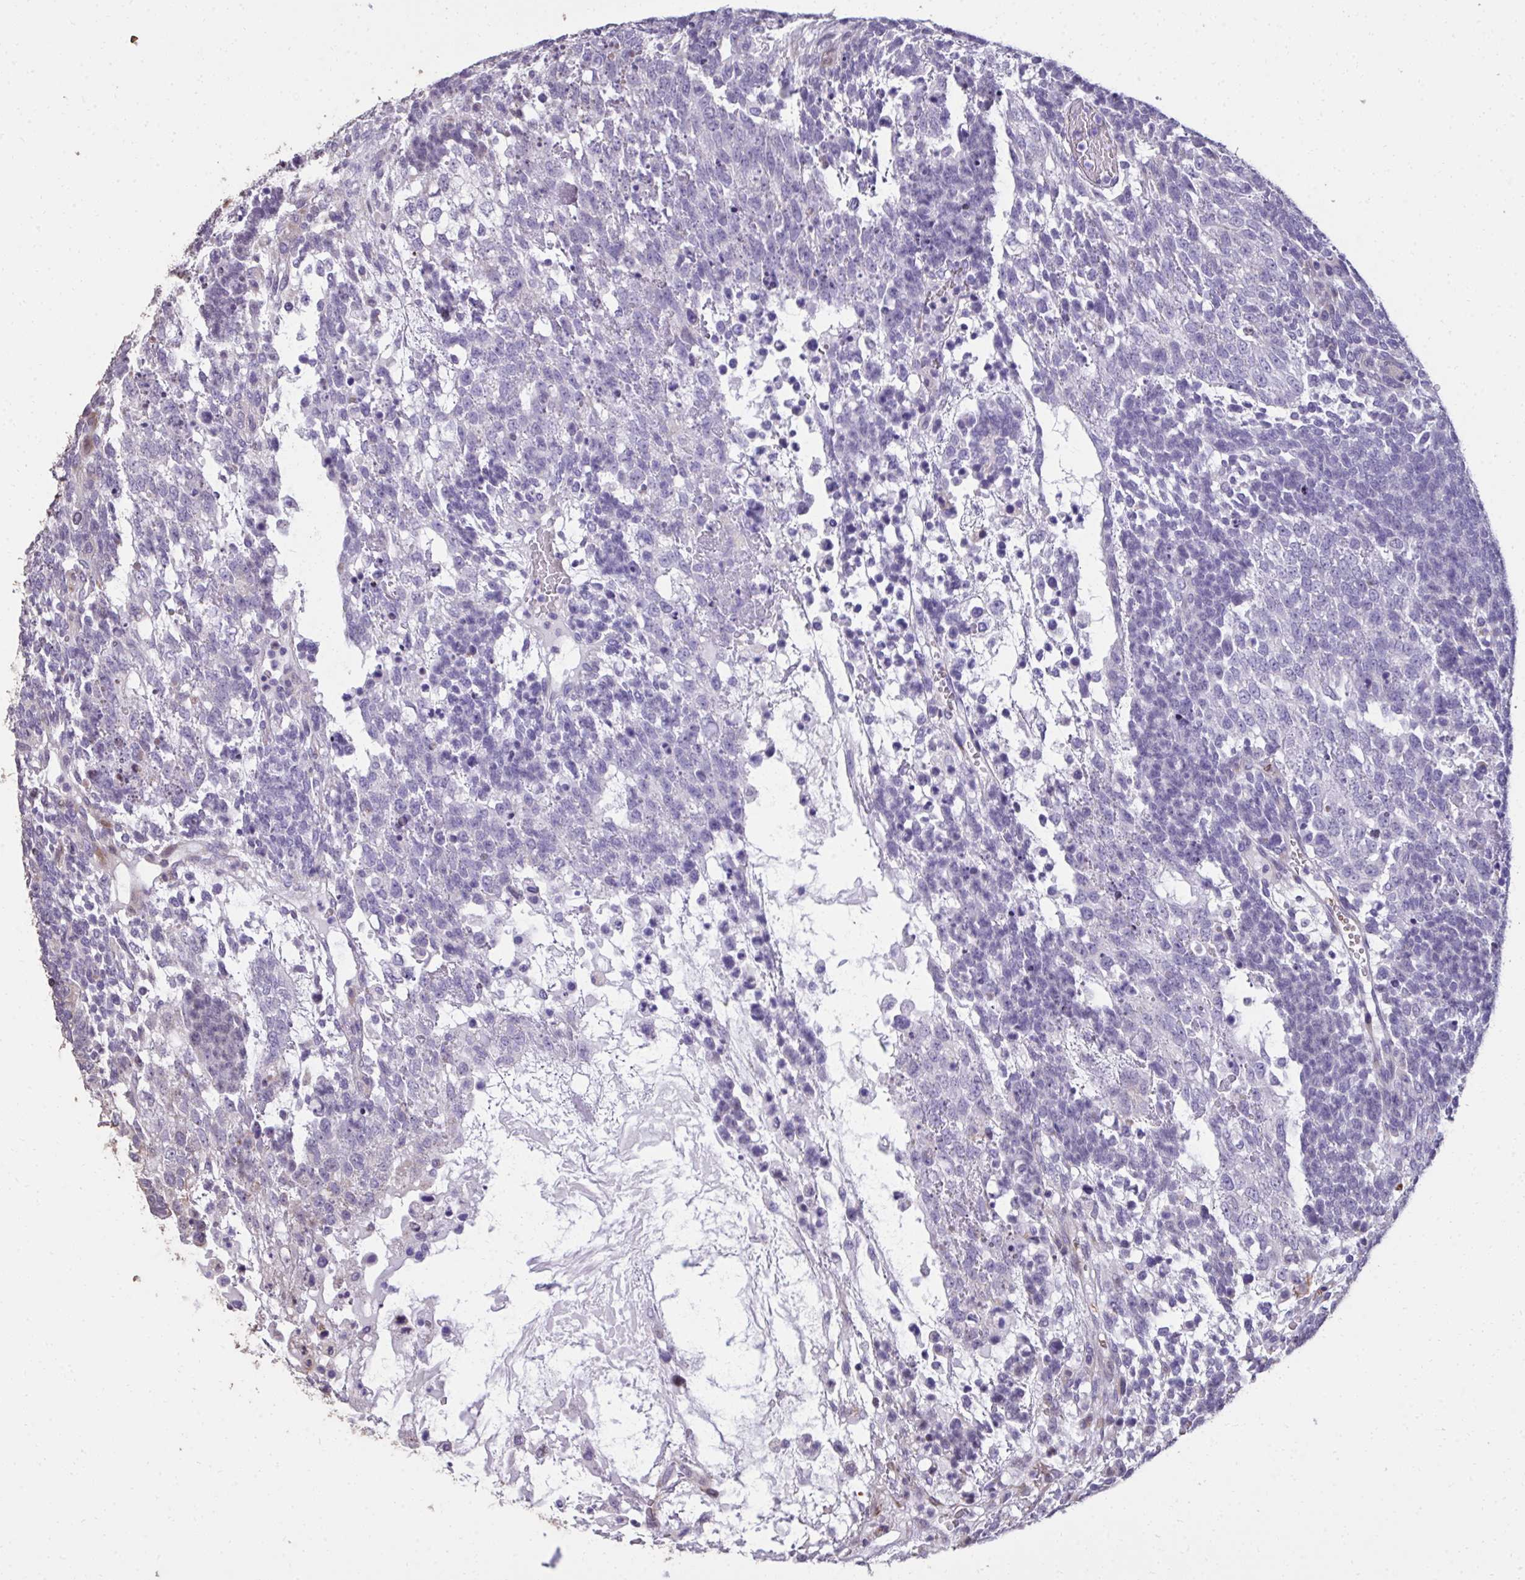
{"staining": {"intensity": "negative", "quantity": "none", "location": "none"}, "tissue": "testis cancer", "cell_type": "Tumor cells", "image_type": "cancer", "snomed": [{"axis": "morphology", "description": "Carcinoma, Embryonal, NOS"}, {"axis": "topography", "description": "Testis"}], "caption": "Immunohistochemistry (IHC) micrograph of neoplastic tissue: human testis cancer stained with DAB reveals no significant protein staining in tumor cells.", "gene": "FIBCD1", "patient": {"sex": "male", "age": 23}}